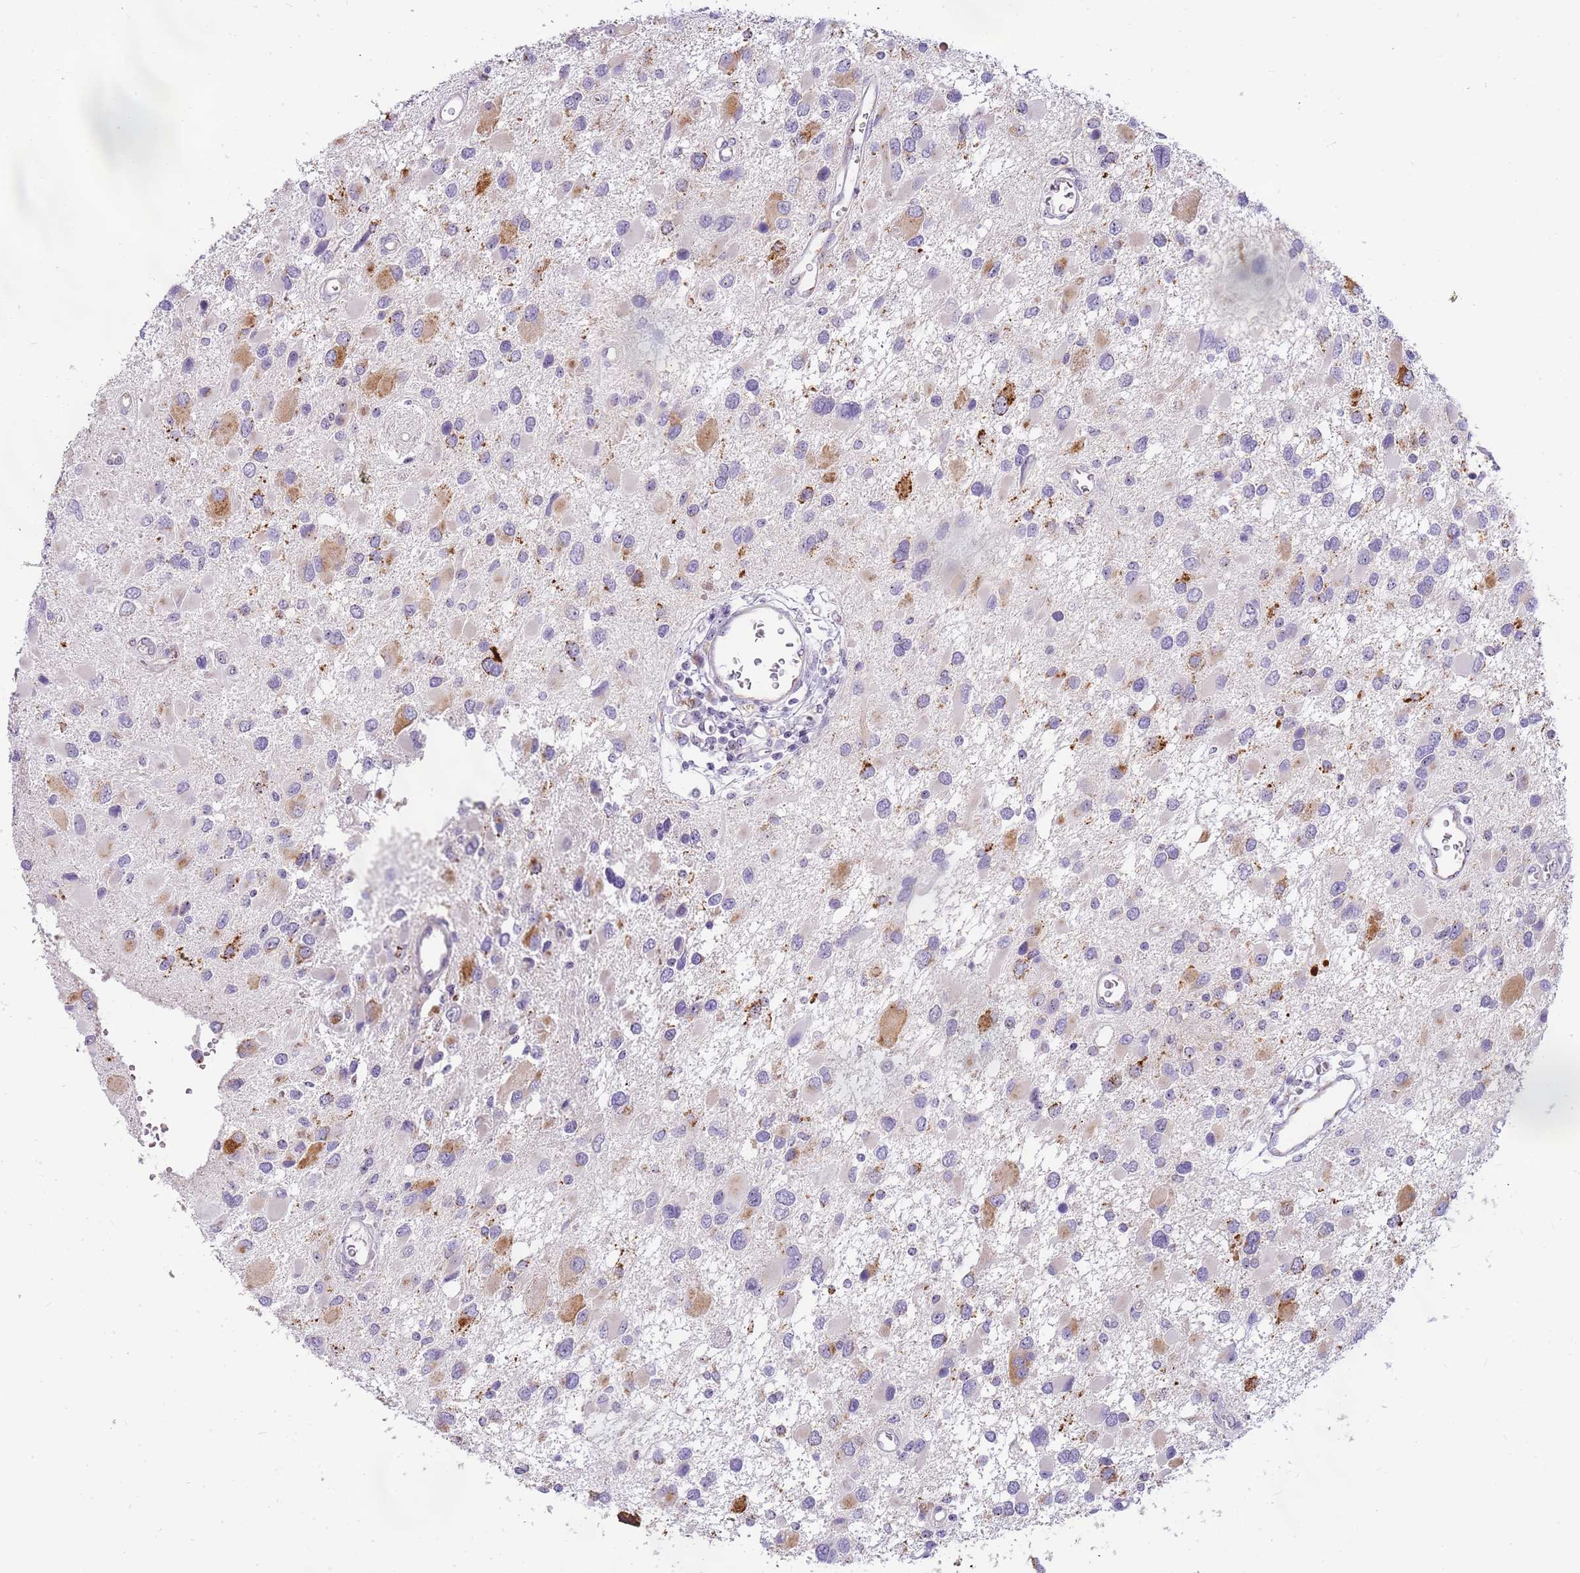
{"staining": {"intensity": "moderate", "quantity": "<25%", "location": "cytoplasmic/membranous"}, "tissue": "glioma", "cell_type": "Tumor cells", "image_type": "cancer", "snomed": [{"axis": "morphology", "description": "Glioma, malignant, High grade"}, {"axis": "topography", "description": "Brain"}], "caption": "Tumor cells display low levels of moderate cytoplasmic/membranous positivity in about <25% of cells in glioma.", "gene": "DNAJA3", "patient": {"sex": "male", "age": 53}}